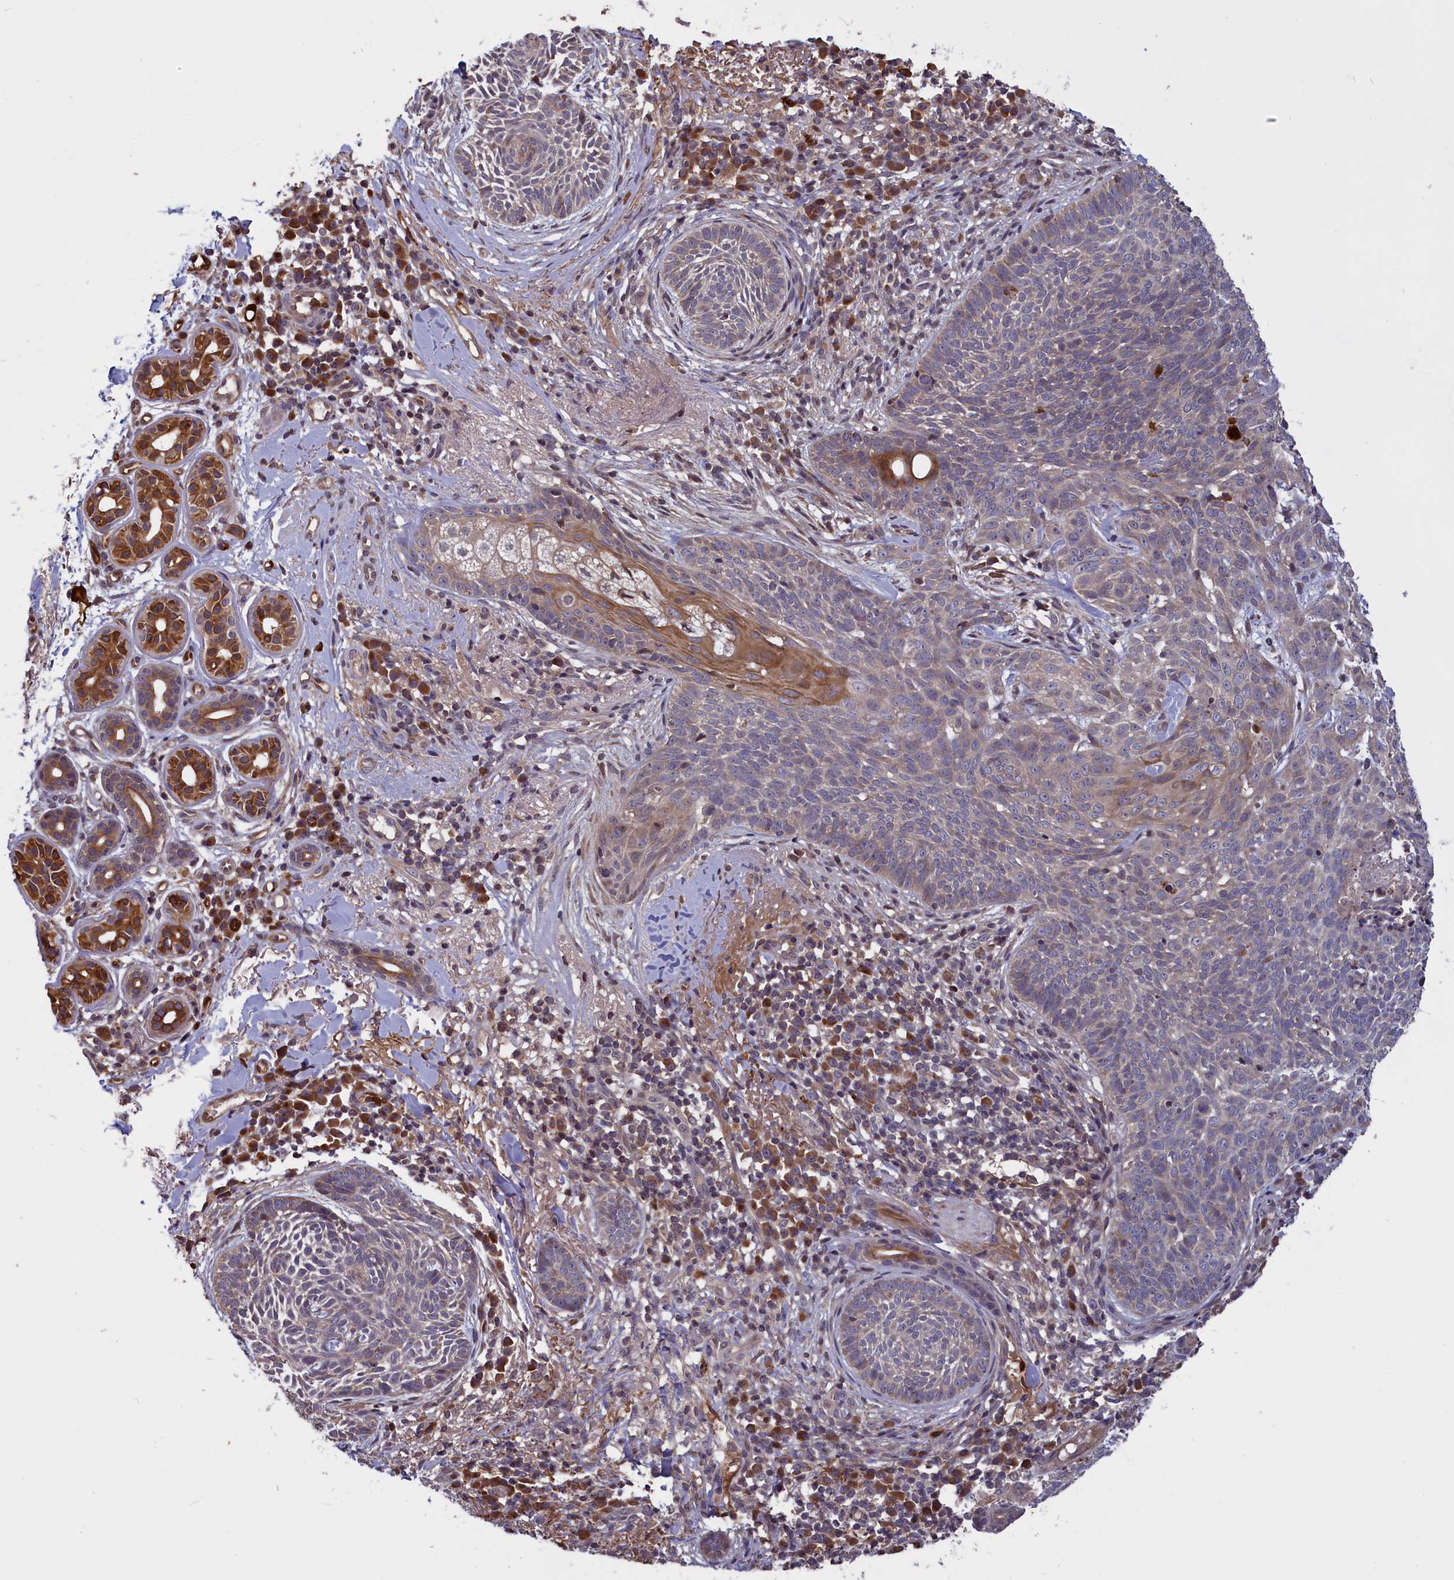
{"staining": {"intensity": "moderate", "quantity": "<25%", "location": "cytoplasmic/membranous"}, "tissue": "skin cancer", "cell_type": "Tumor cells", "image_type": "cancer", "snomed": [{"axis": "morphology", "description": "Basal cell carcinoma"}, {"axis": "topography", "description": "Skin"}], "caption": "Tumor cells demonstrate moderate cytoplasmic/membranous expression in about <25% of cells in skin basal cell carcinoma.", "gene": "DENND1B", "patient": {"sex": "male", "age": 85}}